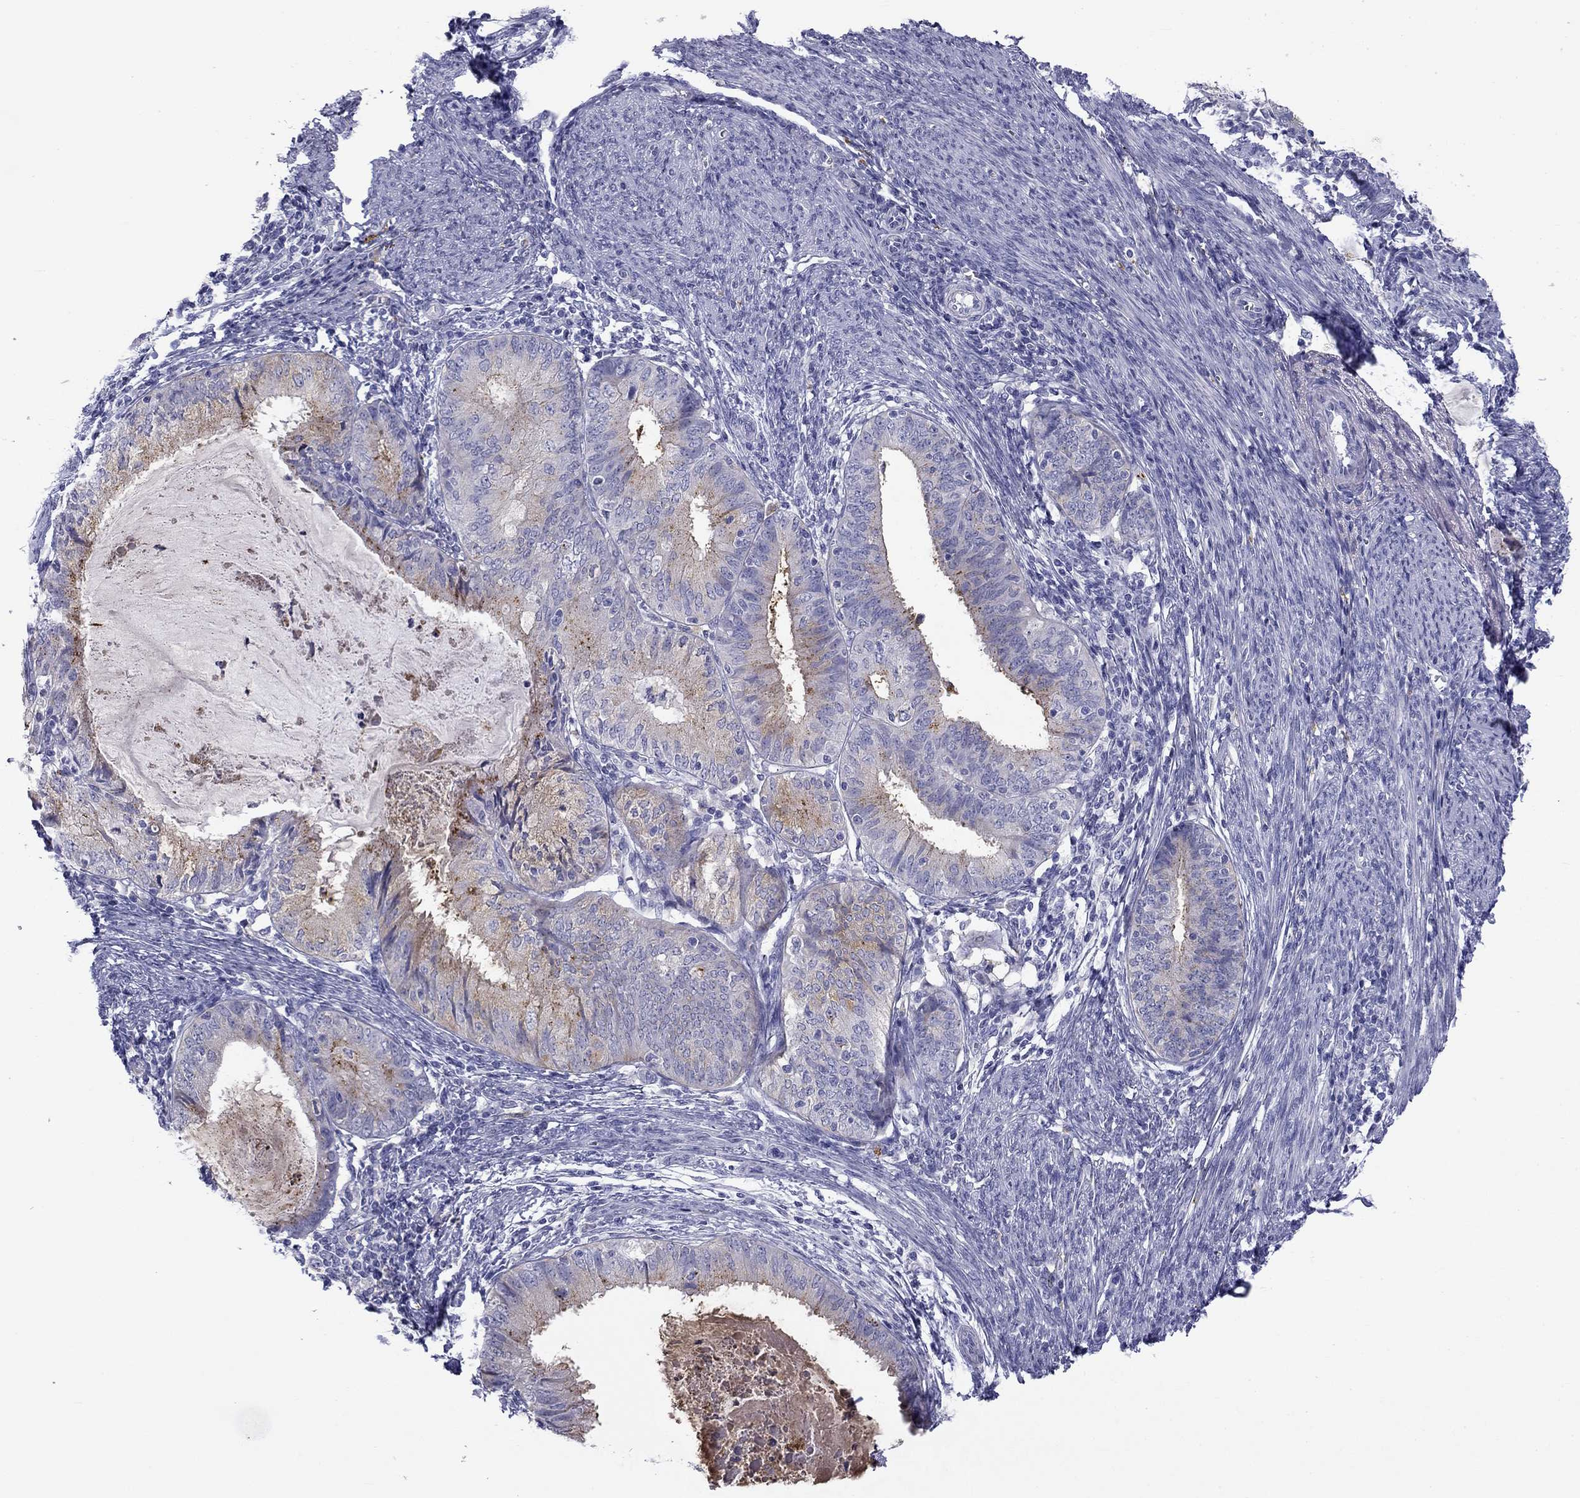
{"staining": {"intensity": "weak", "quantity": "25%-75%", "location": "cytoplasmic/membranous"}, "tissue": "endometrial cancer", "cell_type": "Tumor cells", "image_type": "cancer", "snomed": [{"axis": "morphology", "description": "Adenocarcinoma, NOS"}, {"axis": "topography", "description": "Endometrium"}], "caption": "Immunohistochemical staining of adenocarcinoma (endometrial) reveals weak cytoplasmic/membranous protein positivity in about 25%-75% of tumor cells.", "gene": "CLPSL2", "patient": {"sex": "female", "age": 57}}